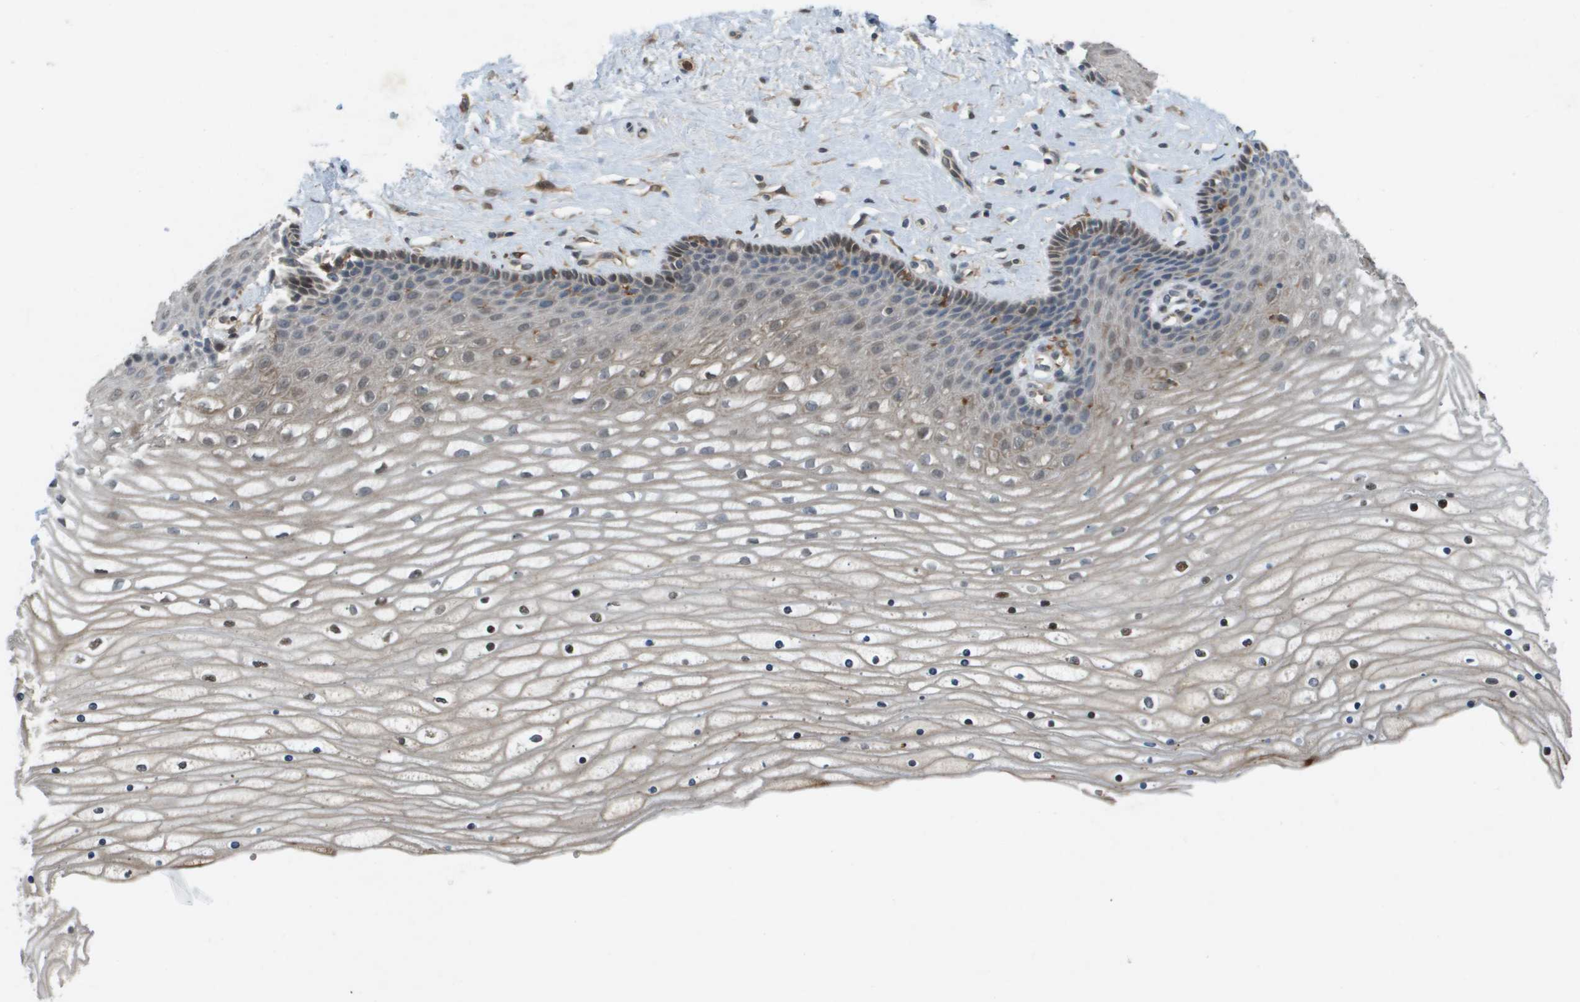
{"staining": {"intensity": "moderate", "quantity": ">75%", "location": "cytoplasmic/membranous"}, "tissue": "cervix", "cell_type": "Glandular cells", "image_type": "normal", "snomed": [{"axis": "morphology", "description": "Normal tissue, NOS"}, {"axis": "topography", "description": "Cervix"}], "caption": "A histopathology image showing moderate cytoplasmic/membranous staining in about >75% of glandular cells in benign cervix, as visualized by brown immunohistochemical staining.", "gene": "PALD1", "patient": {"sex": "female", "age": 39}}